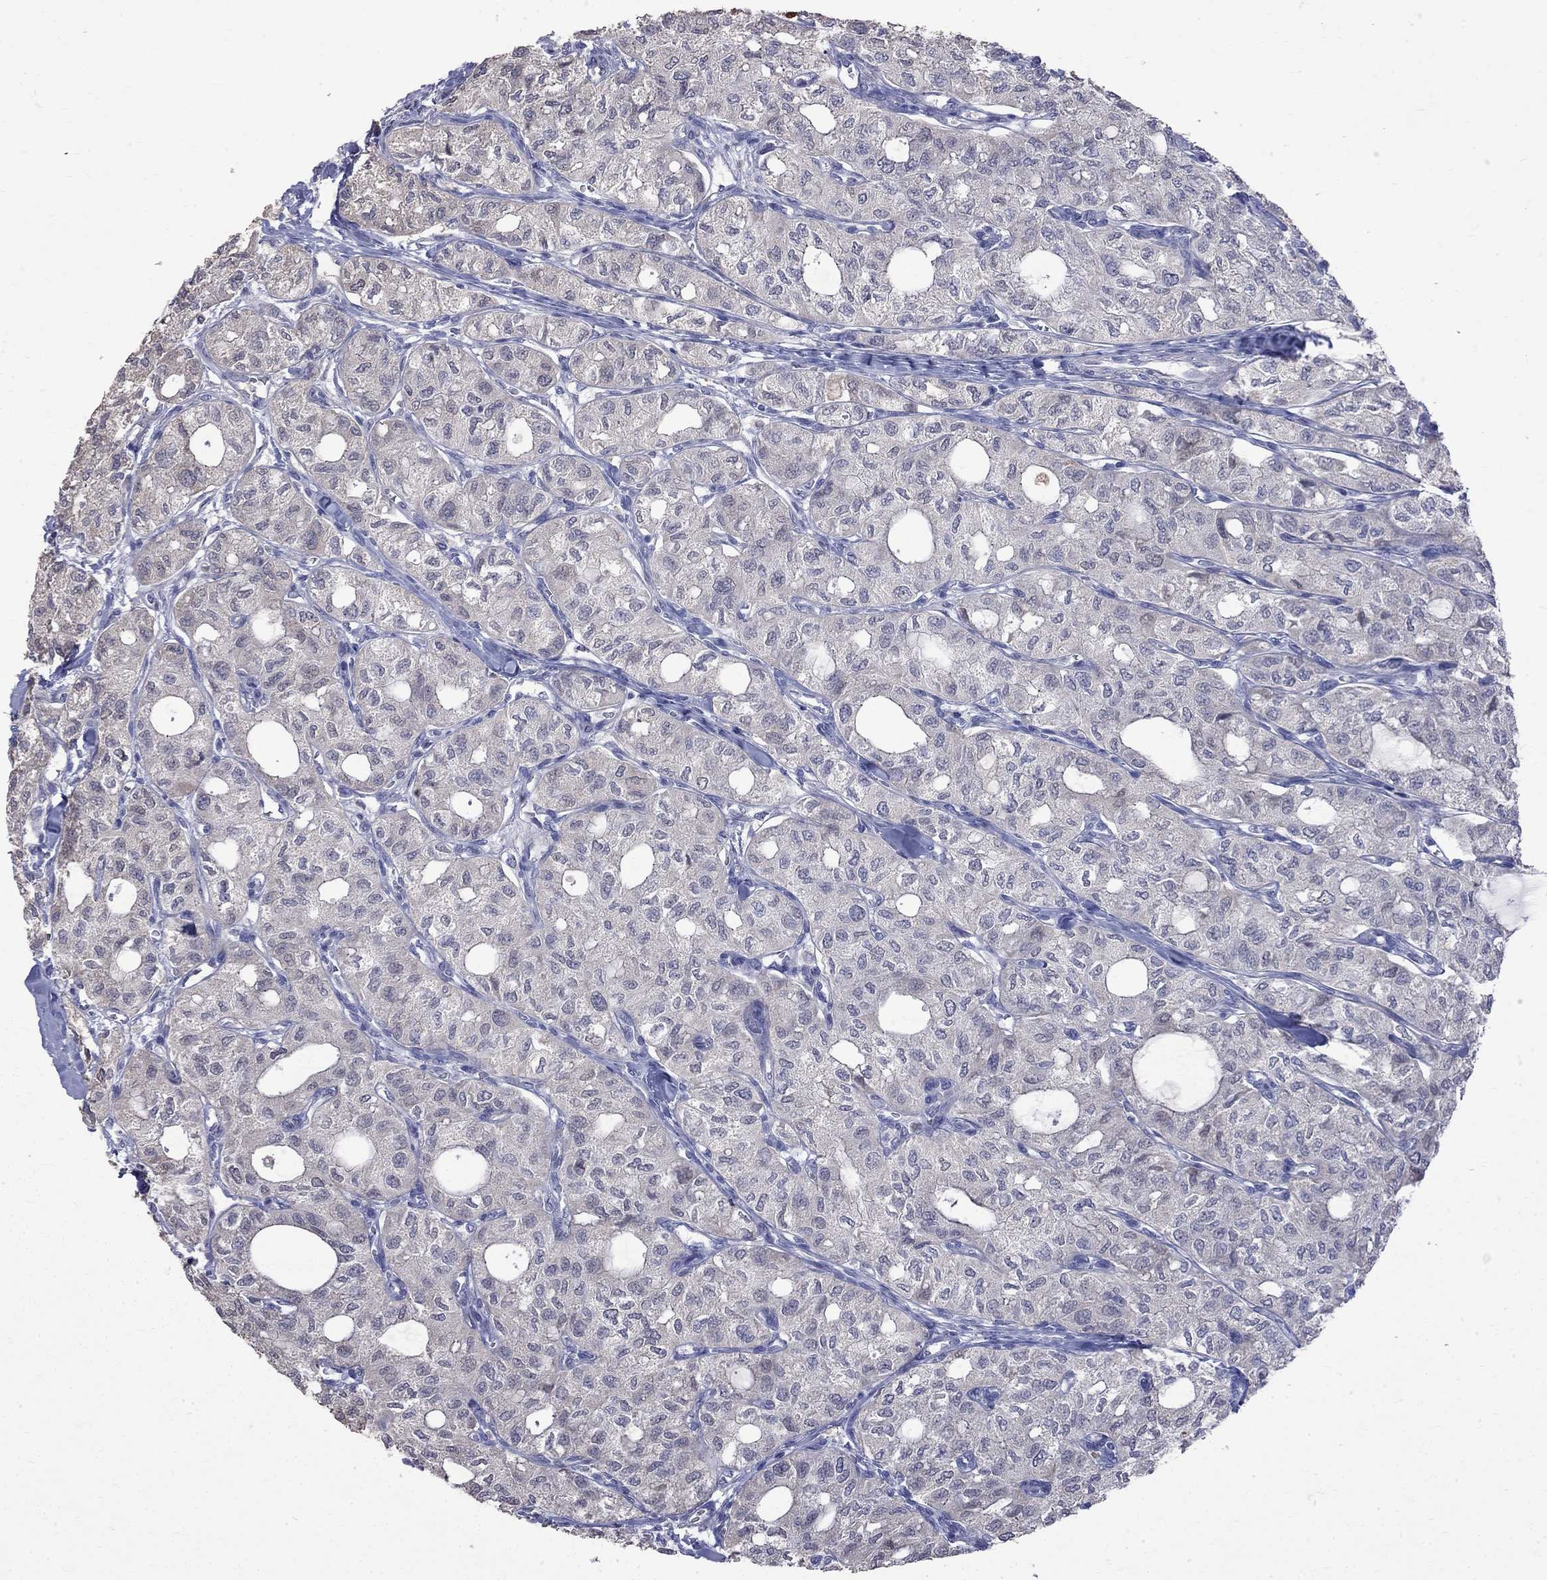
{"staining": {"intensity": "negative", "quantity": "none", "location": "none"}, "tissue": "thyroid cancer", "cell_type": "Tumor cells", "image_type": "cancer", "snomed": [{"axis": "morphology", "description": "Follicular adenoma carcinoma, NOS"}, {"axis": "topography", "description": "Thyroid gland"}], "caption": "Human thyroid cancer (follicular adenoma carcinoma) stained for a protein using immunohistochemistry exhibits no staining in tumor cells.", "gene": "CKAP2", "patient": {"sex": "male", "age": 75}}